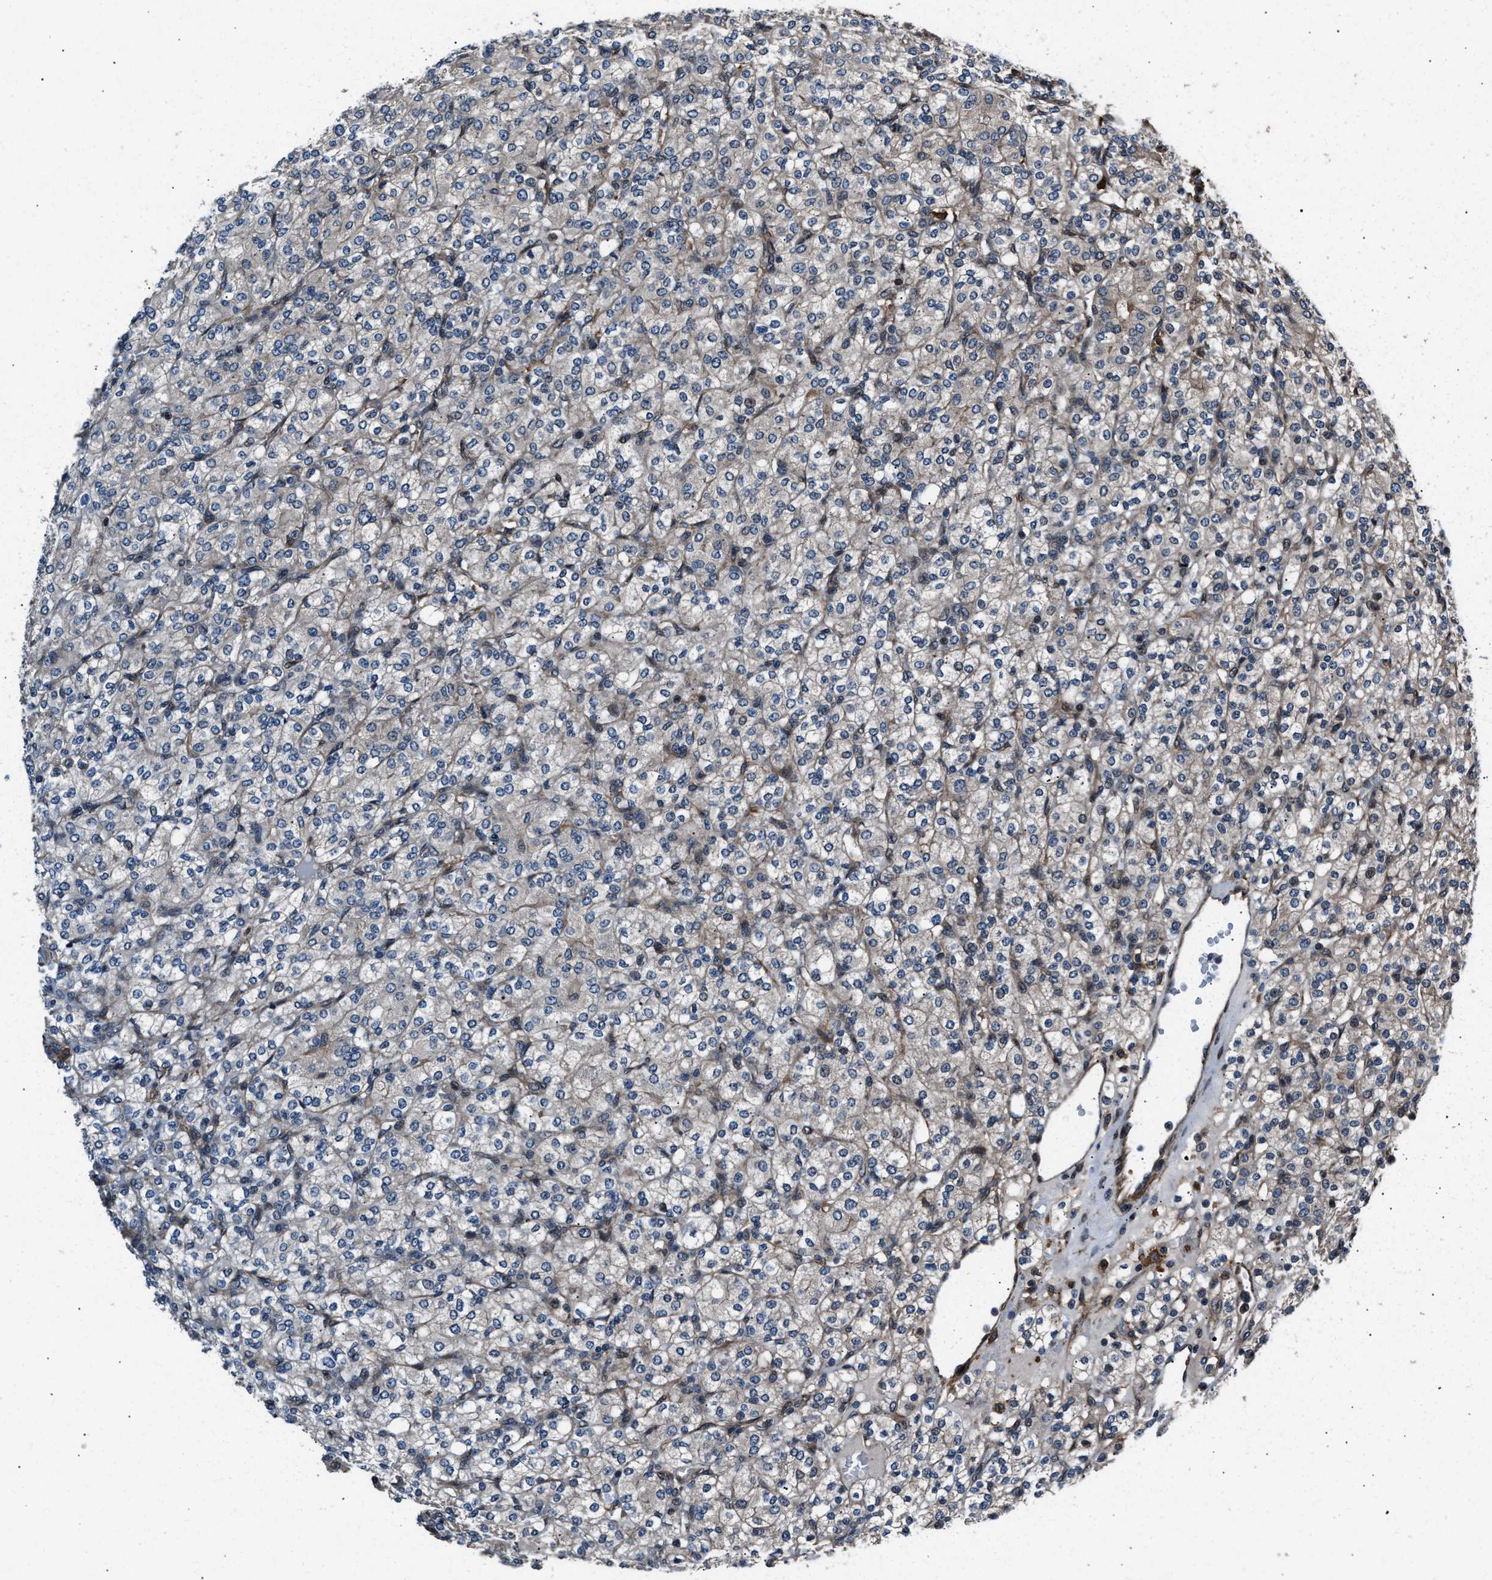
{"staining": {"intensity": "negative", "quantity": "none", "location": "none"}, "tissue": "renal cancer", "cell_type": "Tumor cells", "image_type": "cancer", "snomed": [{"axis": "morphology", "description": "Adenocarcinoma, NOS"}, {"axis": "topography", "description": "Kidney"}], "caption": "This micrograph is of renal cancer (adenocarcinoma) stained with IHC to label a protein in brown with the nuclei are counter-stained blue. There is no staining in tumor cells. (DAB IHC with hematoxylin counter stain).", "gene": "DYNC2I1", "patient": {"sex": "male", "age": 77}}